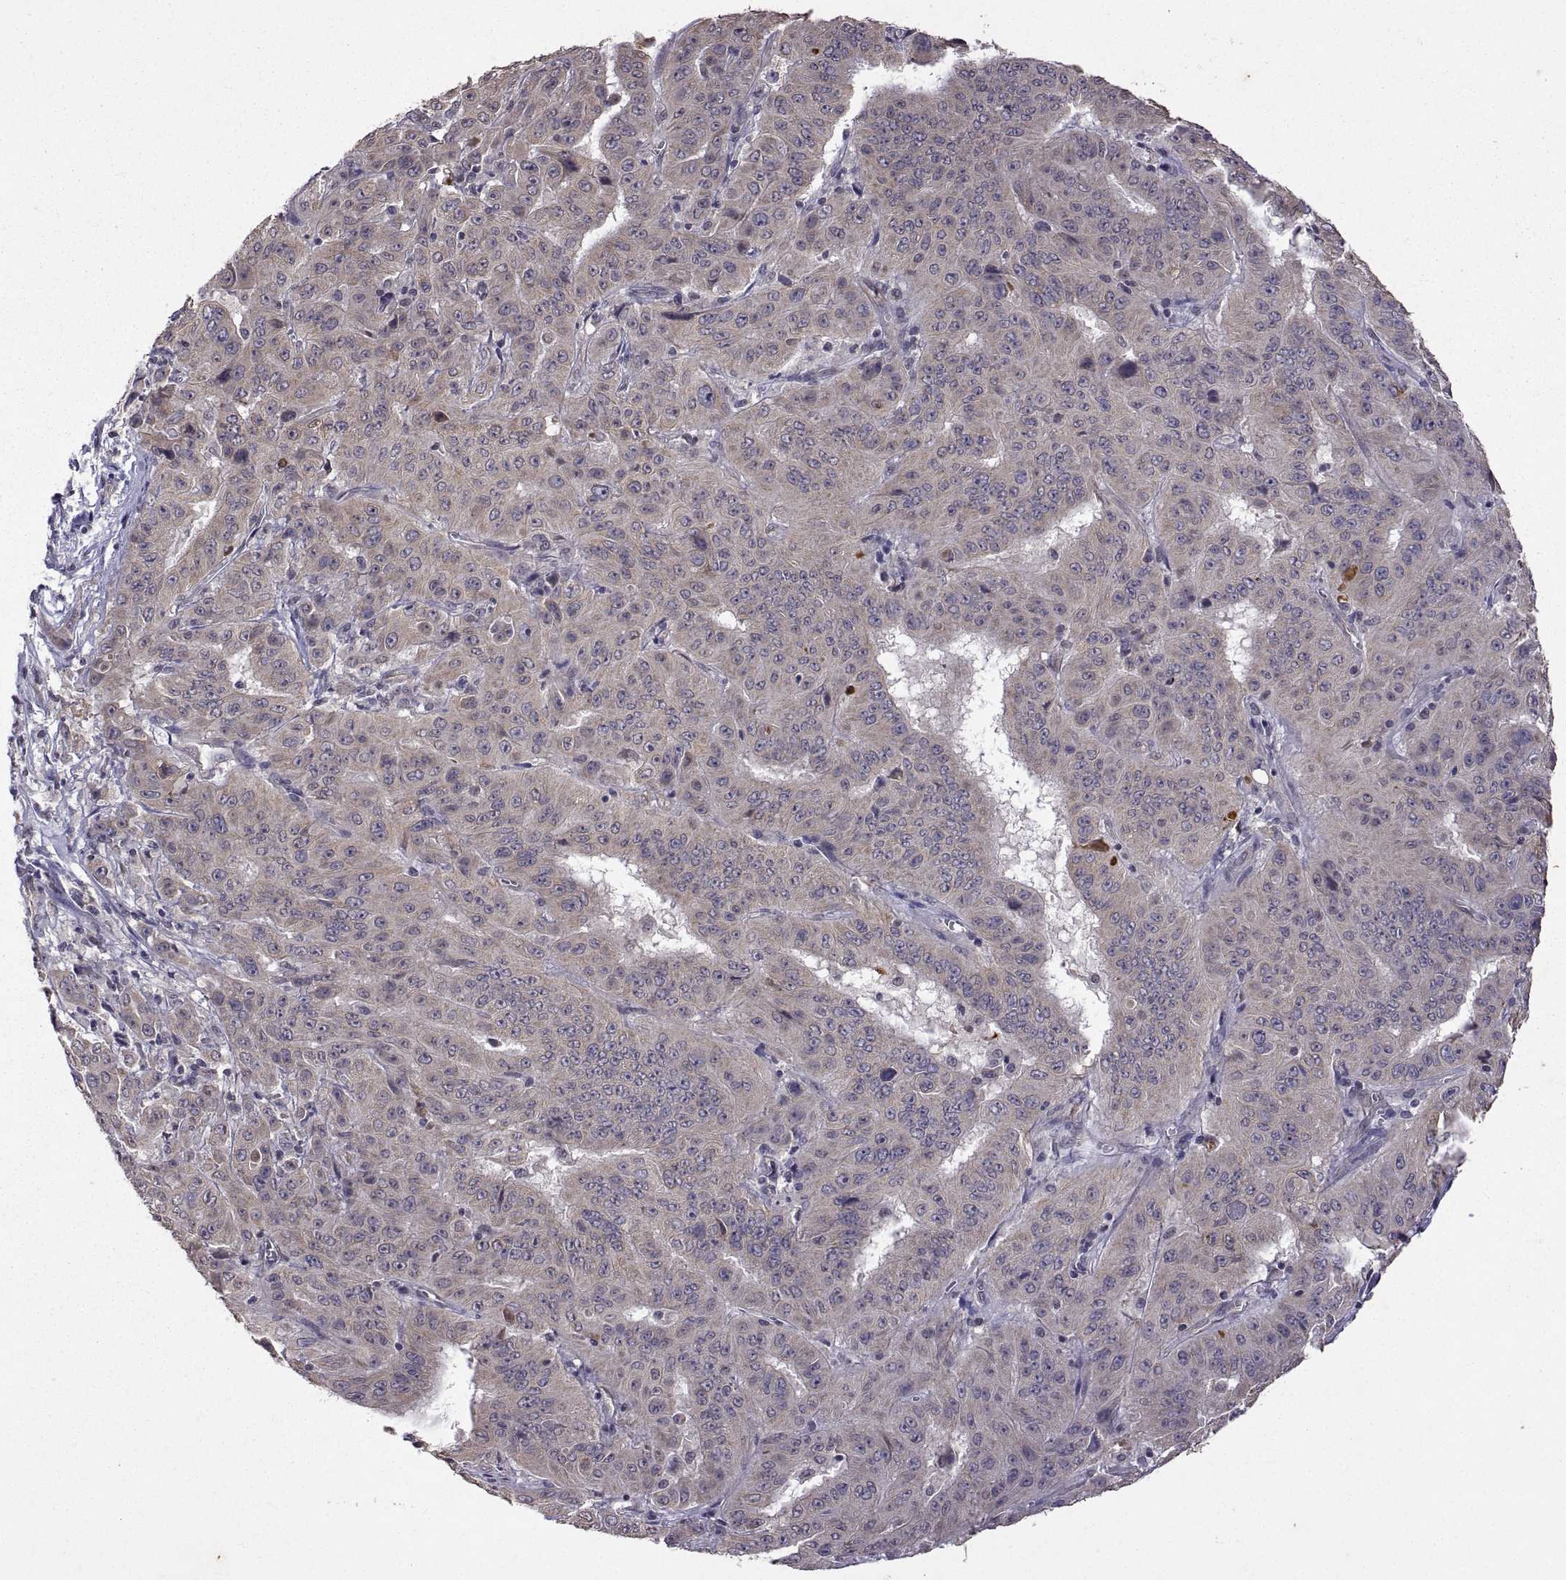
{"staining": {"intensity": "negative", "quantity": "none", "location": "none"}, "tissue": "pancreatic cancer", "cell_type": "Tumor cells", "image_type": "cancer", "snomed": [{"axis": "morphology", "description": "Adenocarcinoma, NOS"}, {"axis": "topography", "description": "Pancreas"}], "caption": "IHC micrograph of pancreatic cancer stained for a protein (brown), which exhibits no expression in tumor cells.", "gene": "LAMA1", "patient": {"sex": "male", "age": 63}}